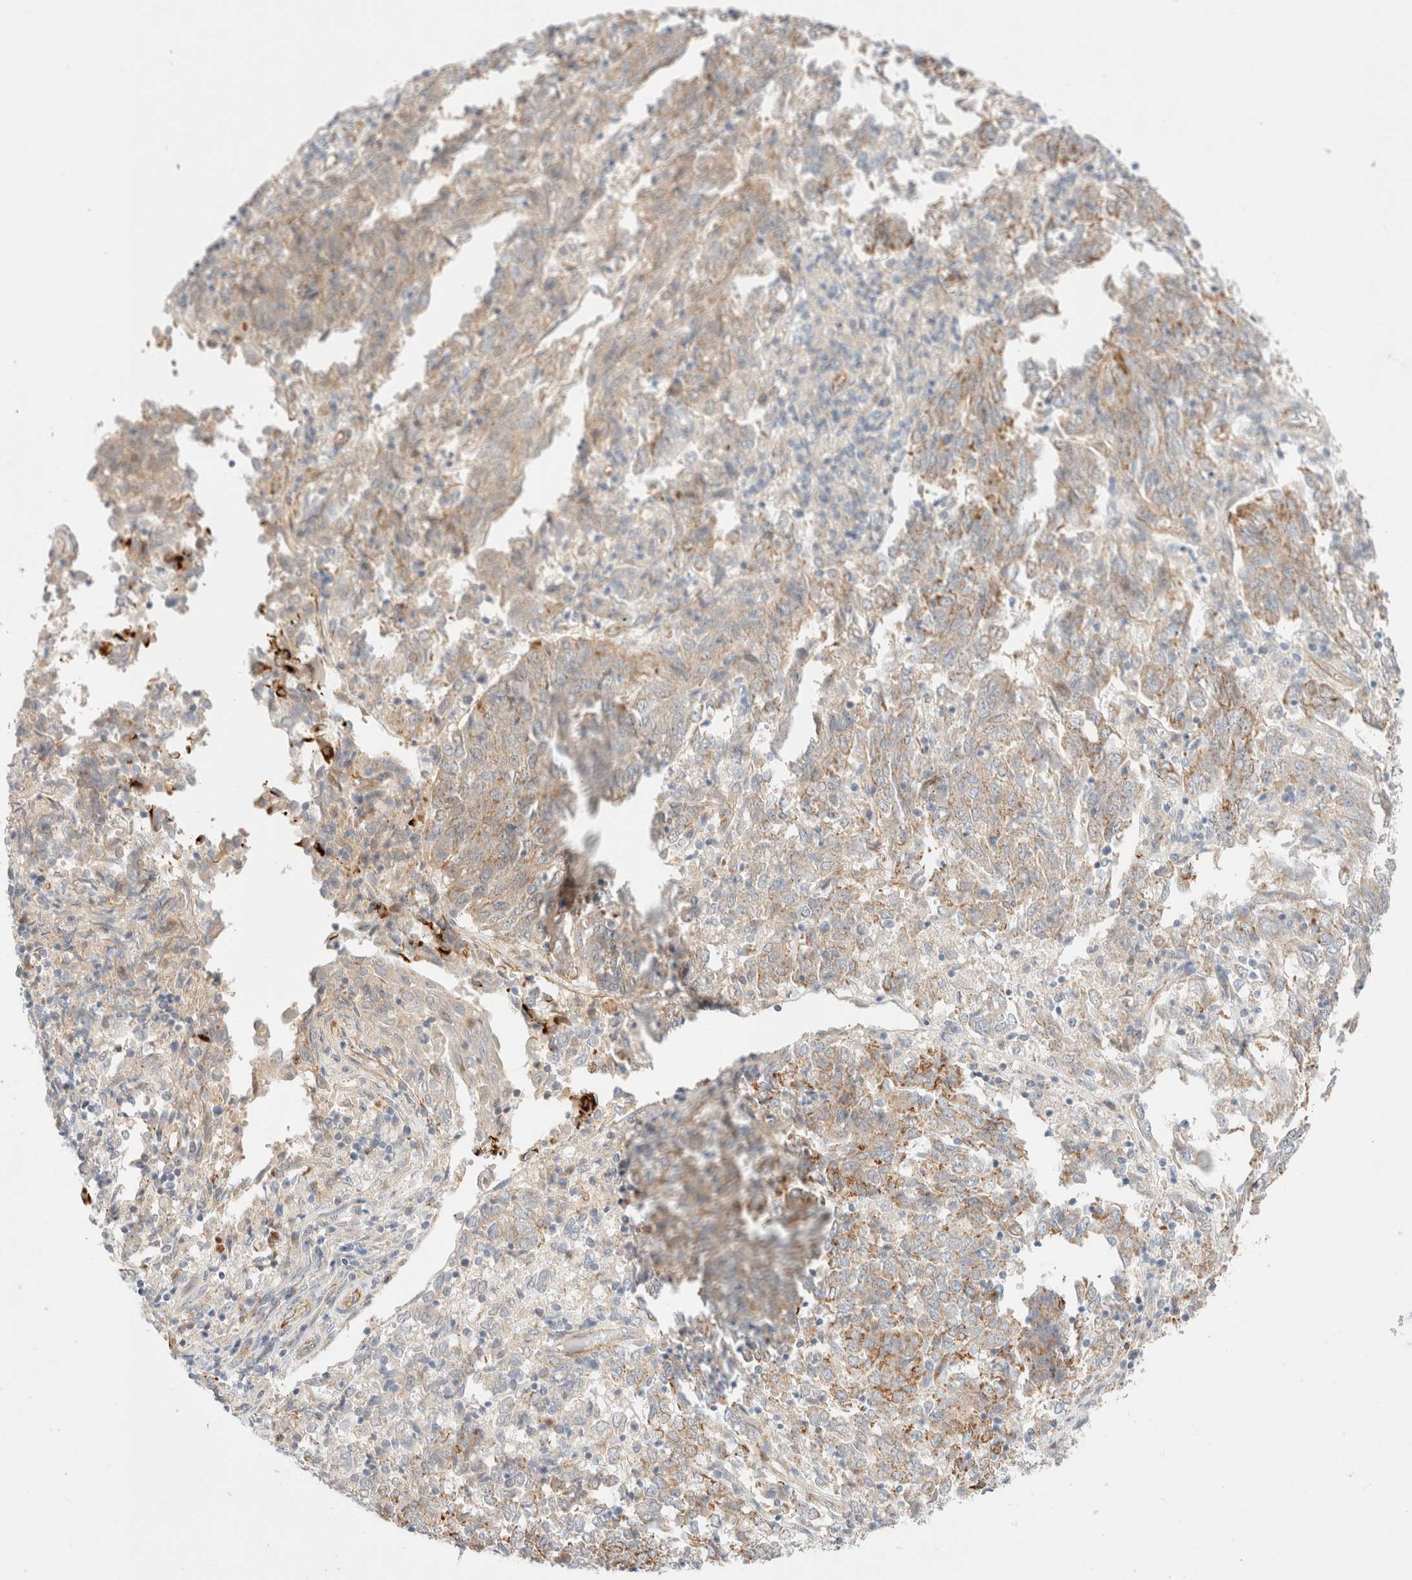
{"staining": {"intensity": "moderate", "quantity": "25%-75%", "location": "cytoplasmic/membranous"}, "tissue": "endometrial cancer", "cell_type": "Tumor cells", "image_type": "cancer", "snomed": [{"axis": "morphology", "description": "Adenocarcinoma, NOS"}, {"axis": "topography", "description": "Endometrium"}], "caption": "Immunohistochemical staining of human endometrial cancer (adenocarcinoma) displays medium levels of moderate cytoplasmic/membranous staining in approximately 25%-75% of tumor cells.", "gene": "UNC13B", "patient": {"sex": "female", "age": 80}}